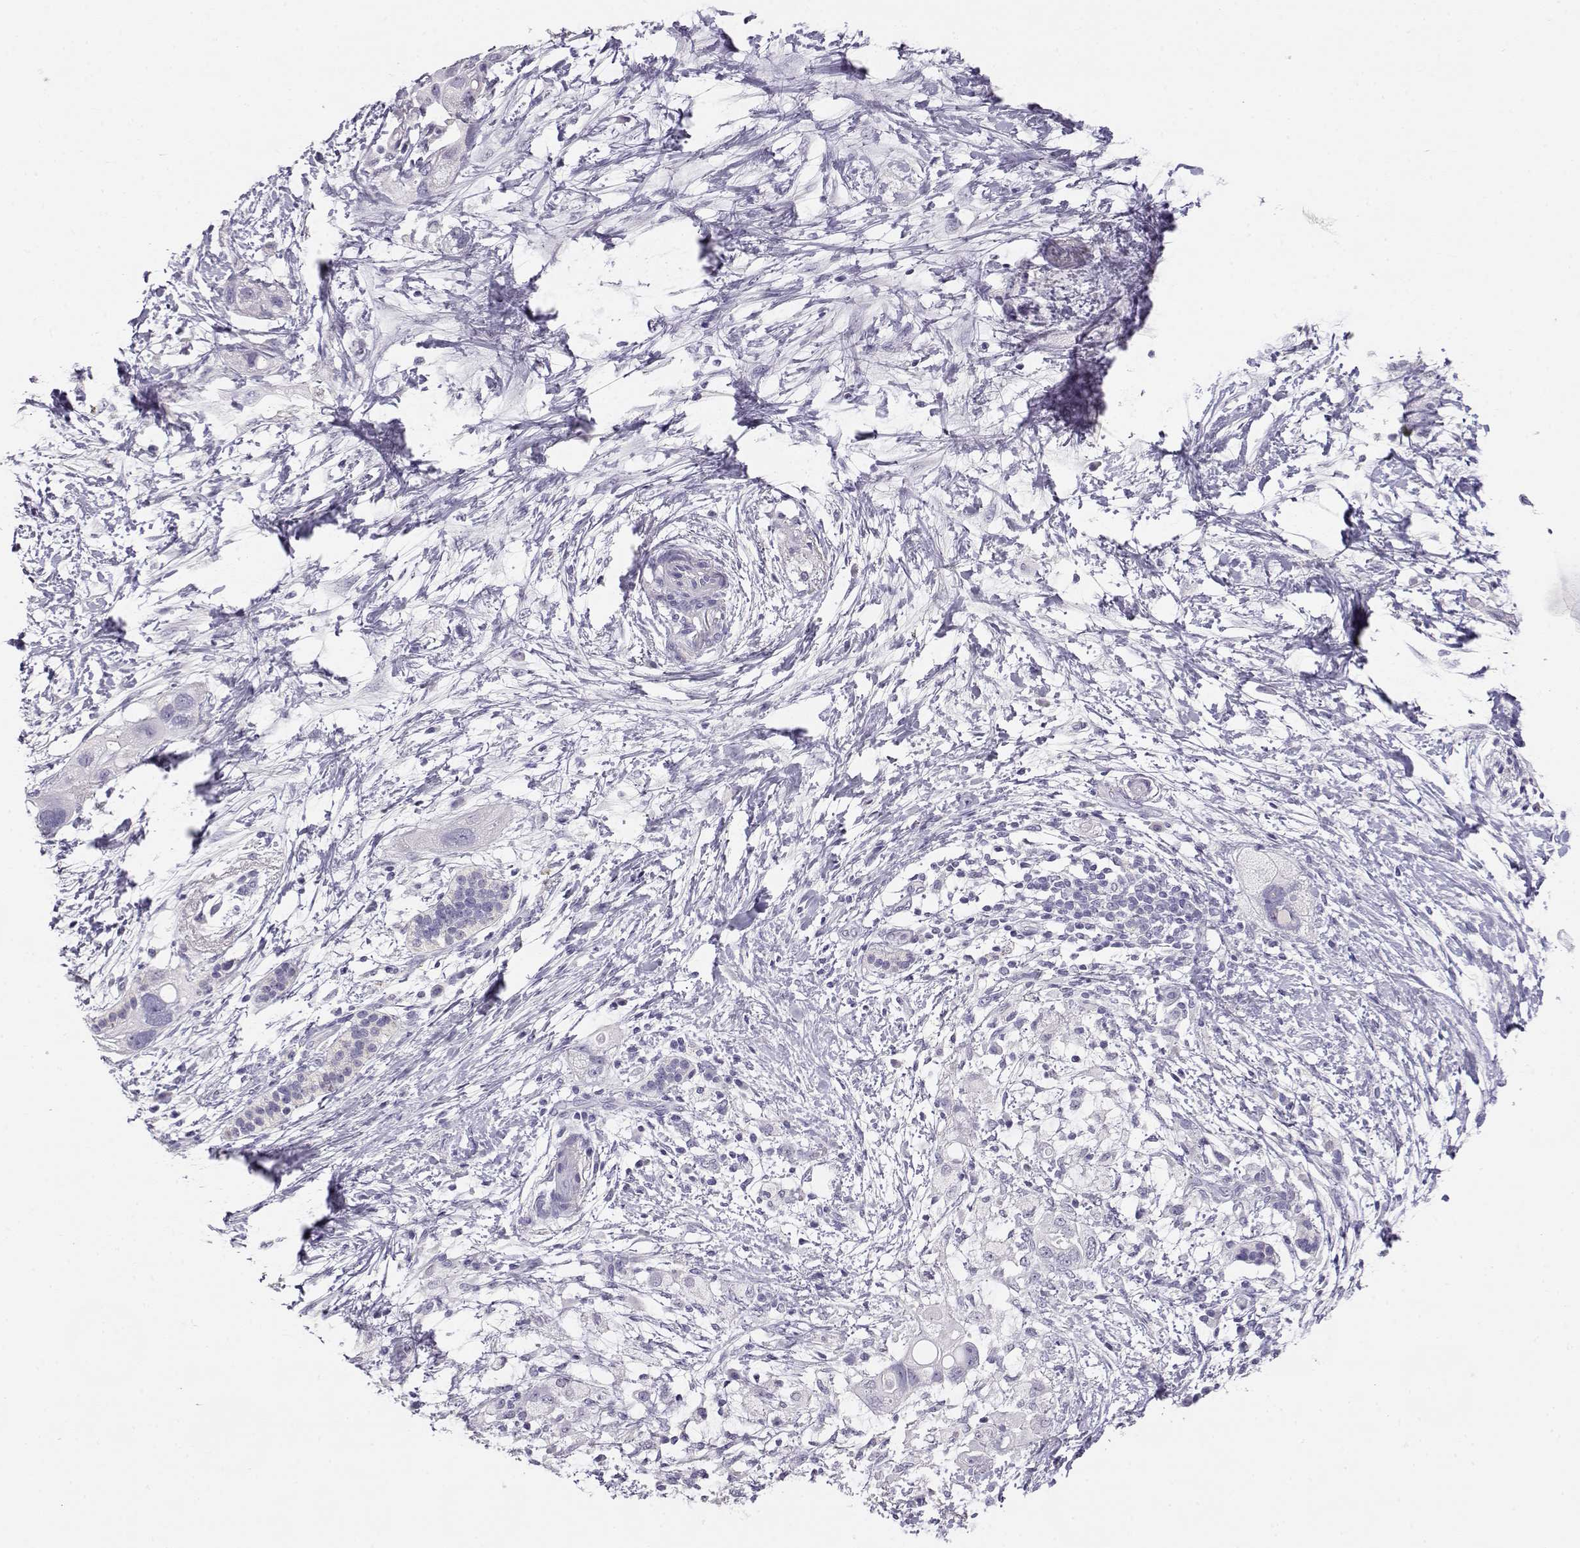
{"staining": {"intensity": "negative", "quantity": "none", "location": "none"}, "tissue": "pancreatic cancer", "cell_type": "Tumor cells", "image_type": "cancer", "snomed": [{"axis": "morphology", "description": "Adenocarcinoma, NOS"}, {"axis": "topography", "description": "Pancreas"}], "caption": "Immunohistochemistry histopathology image of neoplastic tissue: pancreatic adenocarcinoma stained with DAB (3,3'-diaminobenzidine) demonstrates no significant protein expression in tumor cells. (DAB immunohistochemistry (IHC) visualized using brightfield microscopy, high magnification).", "gene": "ENDOU", "patient": {"sex": "female", "age": 72}}